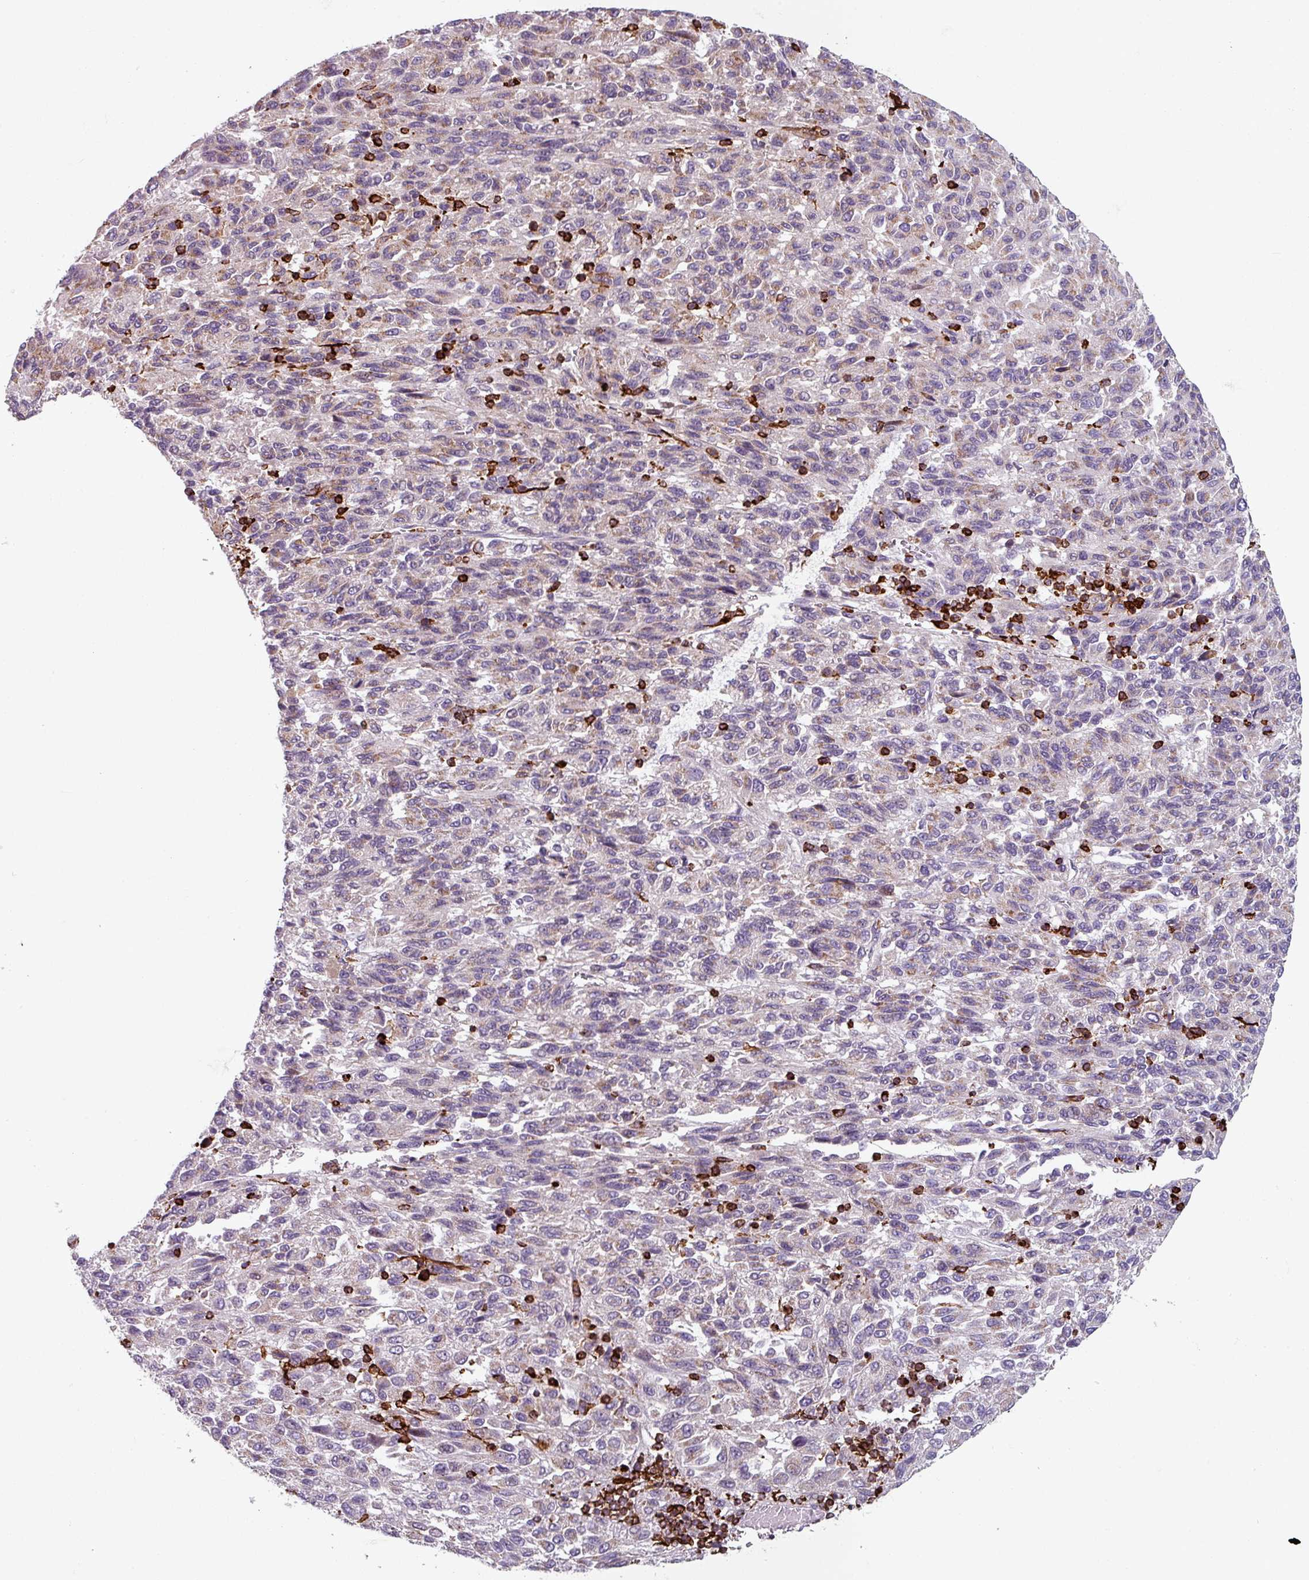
{"staining": {"intensity": "weak", "quantity": "<25%", "location": "cytoplasmic/membranous"}, "tissue": "melanoma", "cell_type": "Tumor cells", "image_type": "cancer", "snomed": [{"axis": "morphology", "description": "Malignant melanoma, Metastatic site"}, {"axis": "topography", "description": "Lung"}], "caption": "High magnification brightfield microscopy of malignant melanoma (metastatic site) stained with DAB (brown) and counterstained with hematoxylin (blue): tumor cells show no significant staining. (Brightfield microscopy of DAB (3,3'-diaminobenzidine) immunohistochemistry at high magnification).", "gene": "NEDD9", "patient": {"sex": "male", "age": 64}}